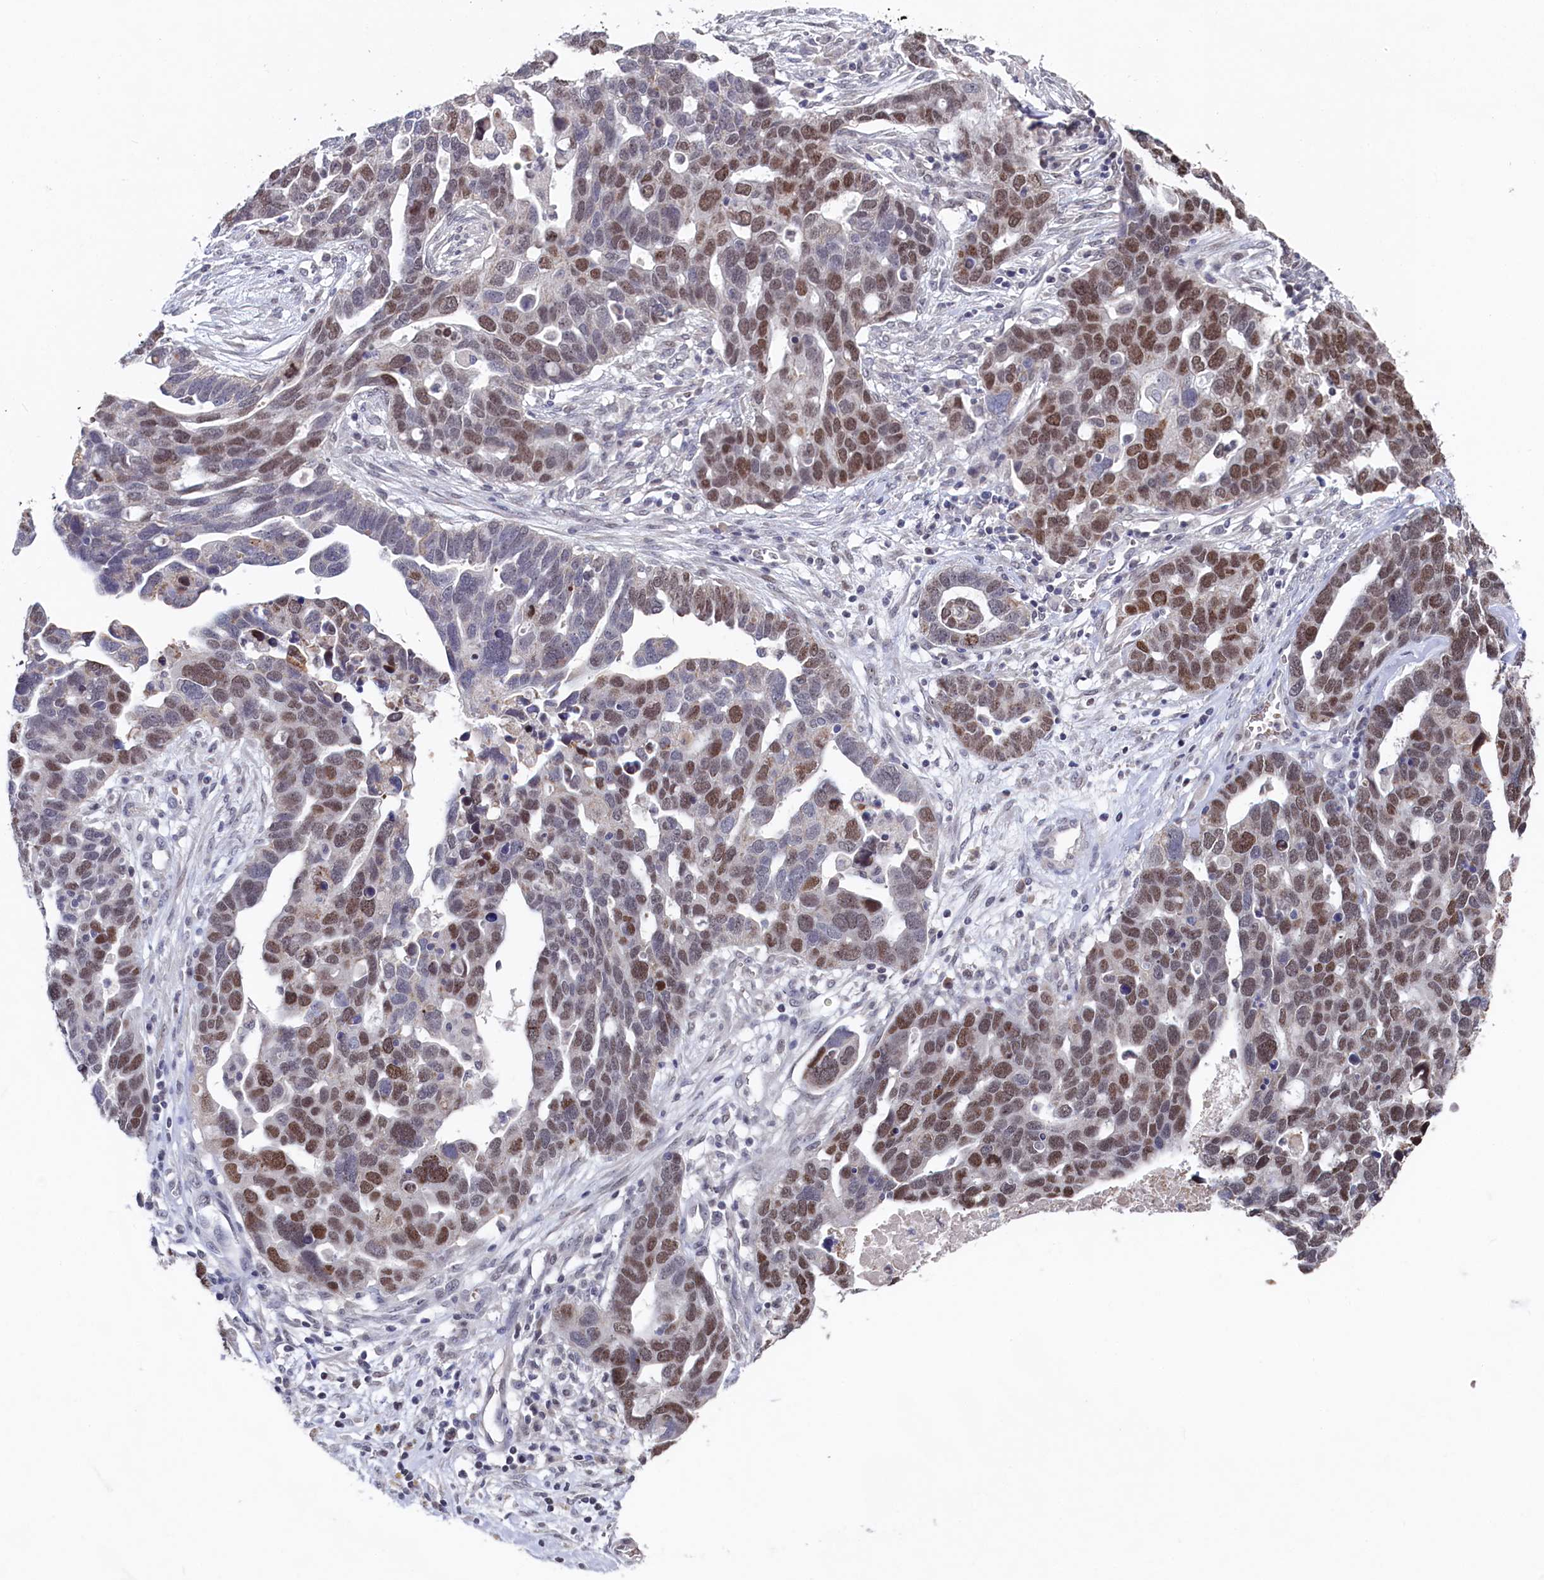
{"staining": {"intensity": "moderate", "quantity": "25%-75%", "location": "nuclear"}, "tissue": "ovarian cancer", "cell_type": "Tumor cells", "image_type": "cancer", "snomed": [{"axis": "morphology", "description": "Cystadenocarcinoma, serous, NOS"}, {"axis": "topography", "description": "Ovary"}], "caption": "IHC (DAB) staining of human ovarian serous cystadenocarcinoma displays moderate nuclear protein staining in approximately 25%-75% of tumor cells.", "gene": "TIGD4", "patient": {"sex": "female", "age": 54}}